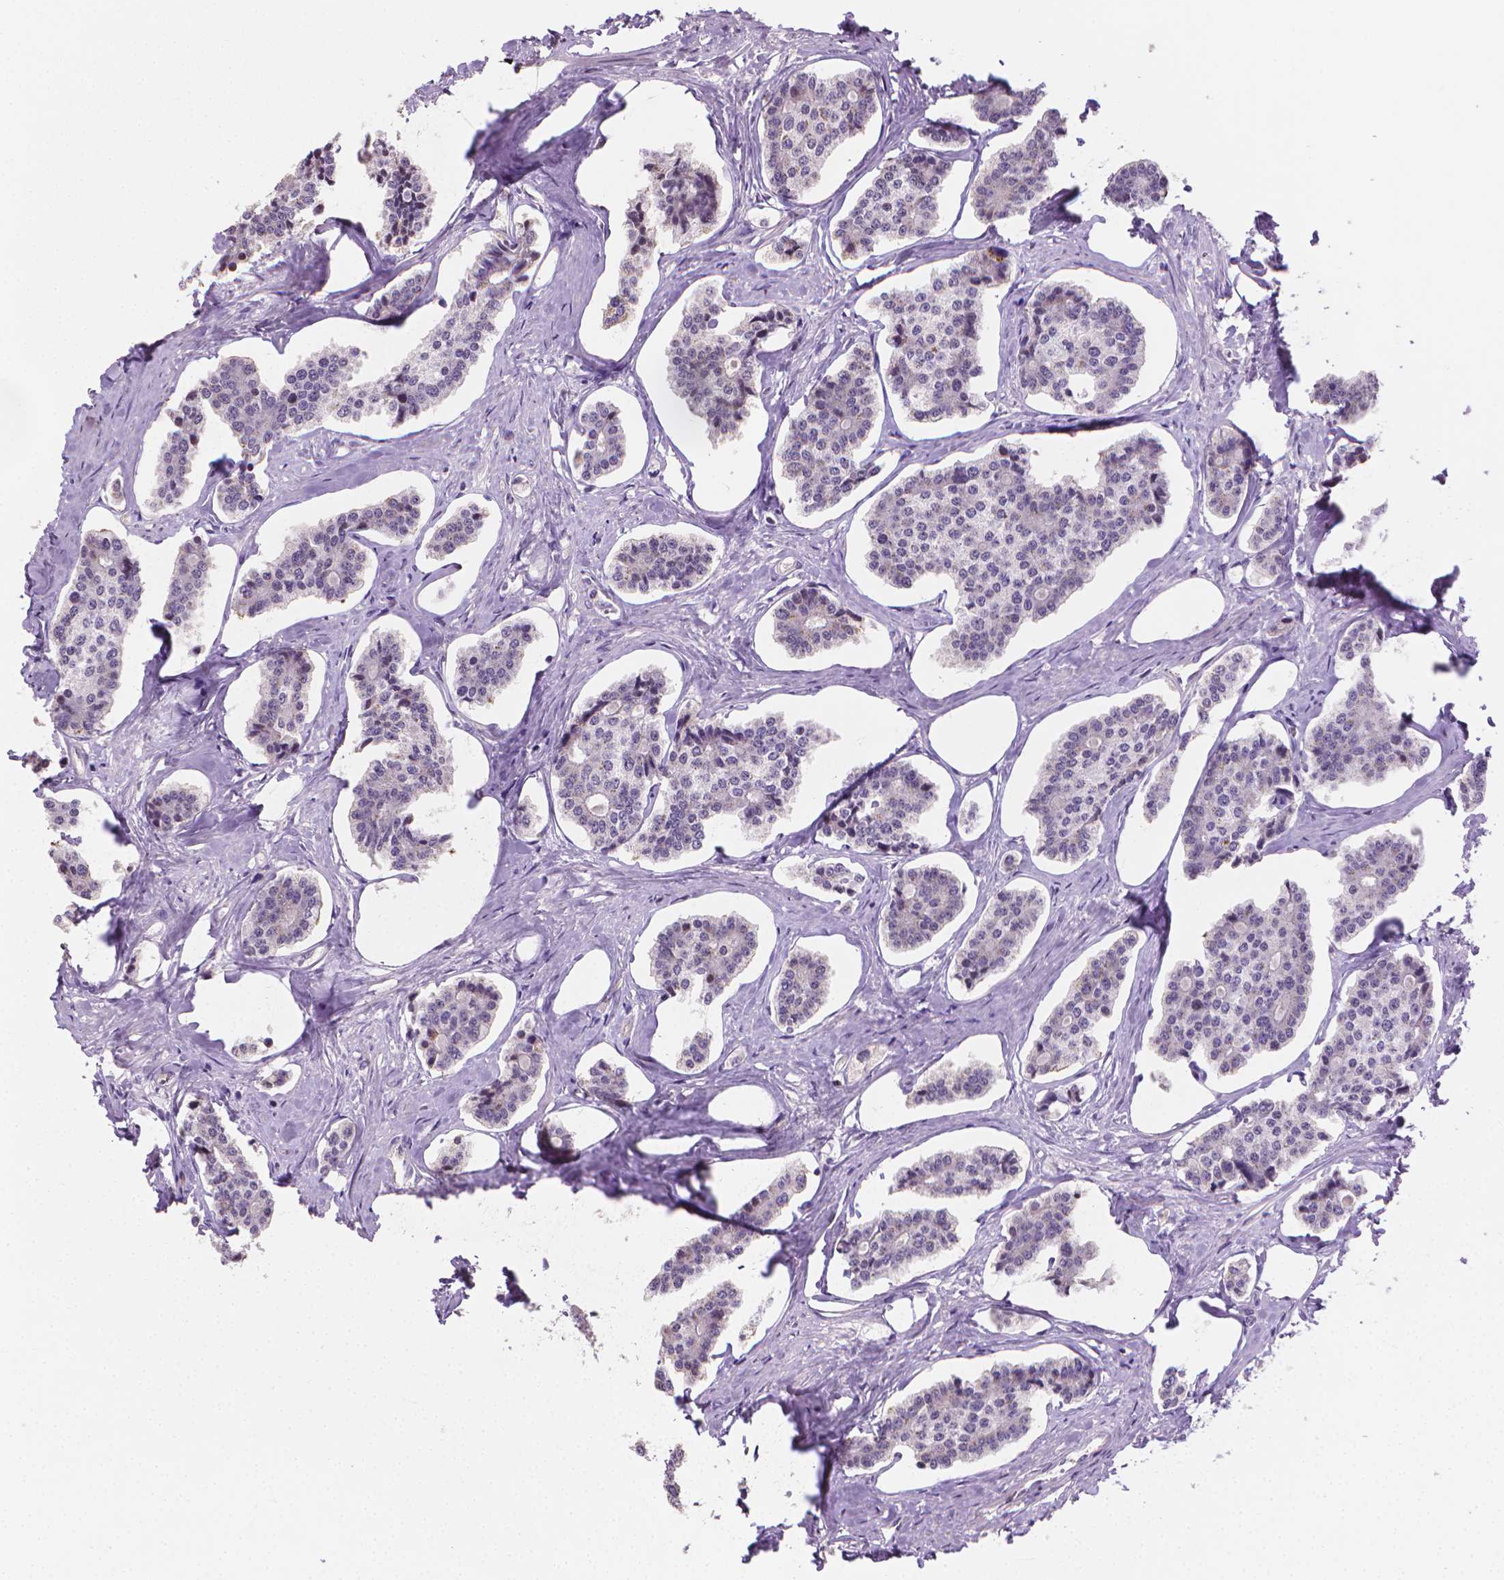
{"staining": {"intensity": "negative", "quantity": "none", "location": "none"}, "tissue": "carcinoid", "cell_type": "Tumor cells", "image_type": "cancer", "snomed": [{"axis": "morphology", "description": "Carcinoid, malignant, NOS"}, {"axis": "topography", "description": "Small intestine"}], "caption": "This histopathology image is of carcinoid stained with immunohistochemistry (IHC) to label a protein in brown with the nuclei are counter-stained blue. There is no staining in tumor cells. The staining was performed using DAB to visualize the protein expression in brown, while the nuclei were stained in blue with hematoxylin (Magnification: 20x).", "gene": "CLXN", "patient": {"sex": "female", "age": 65}}